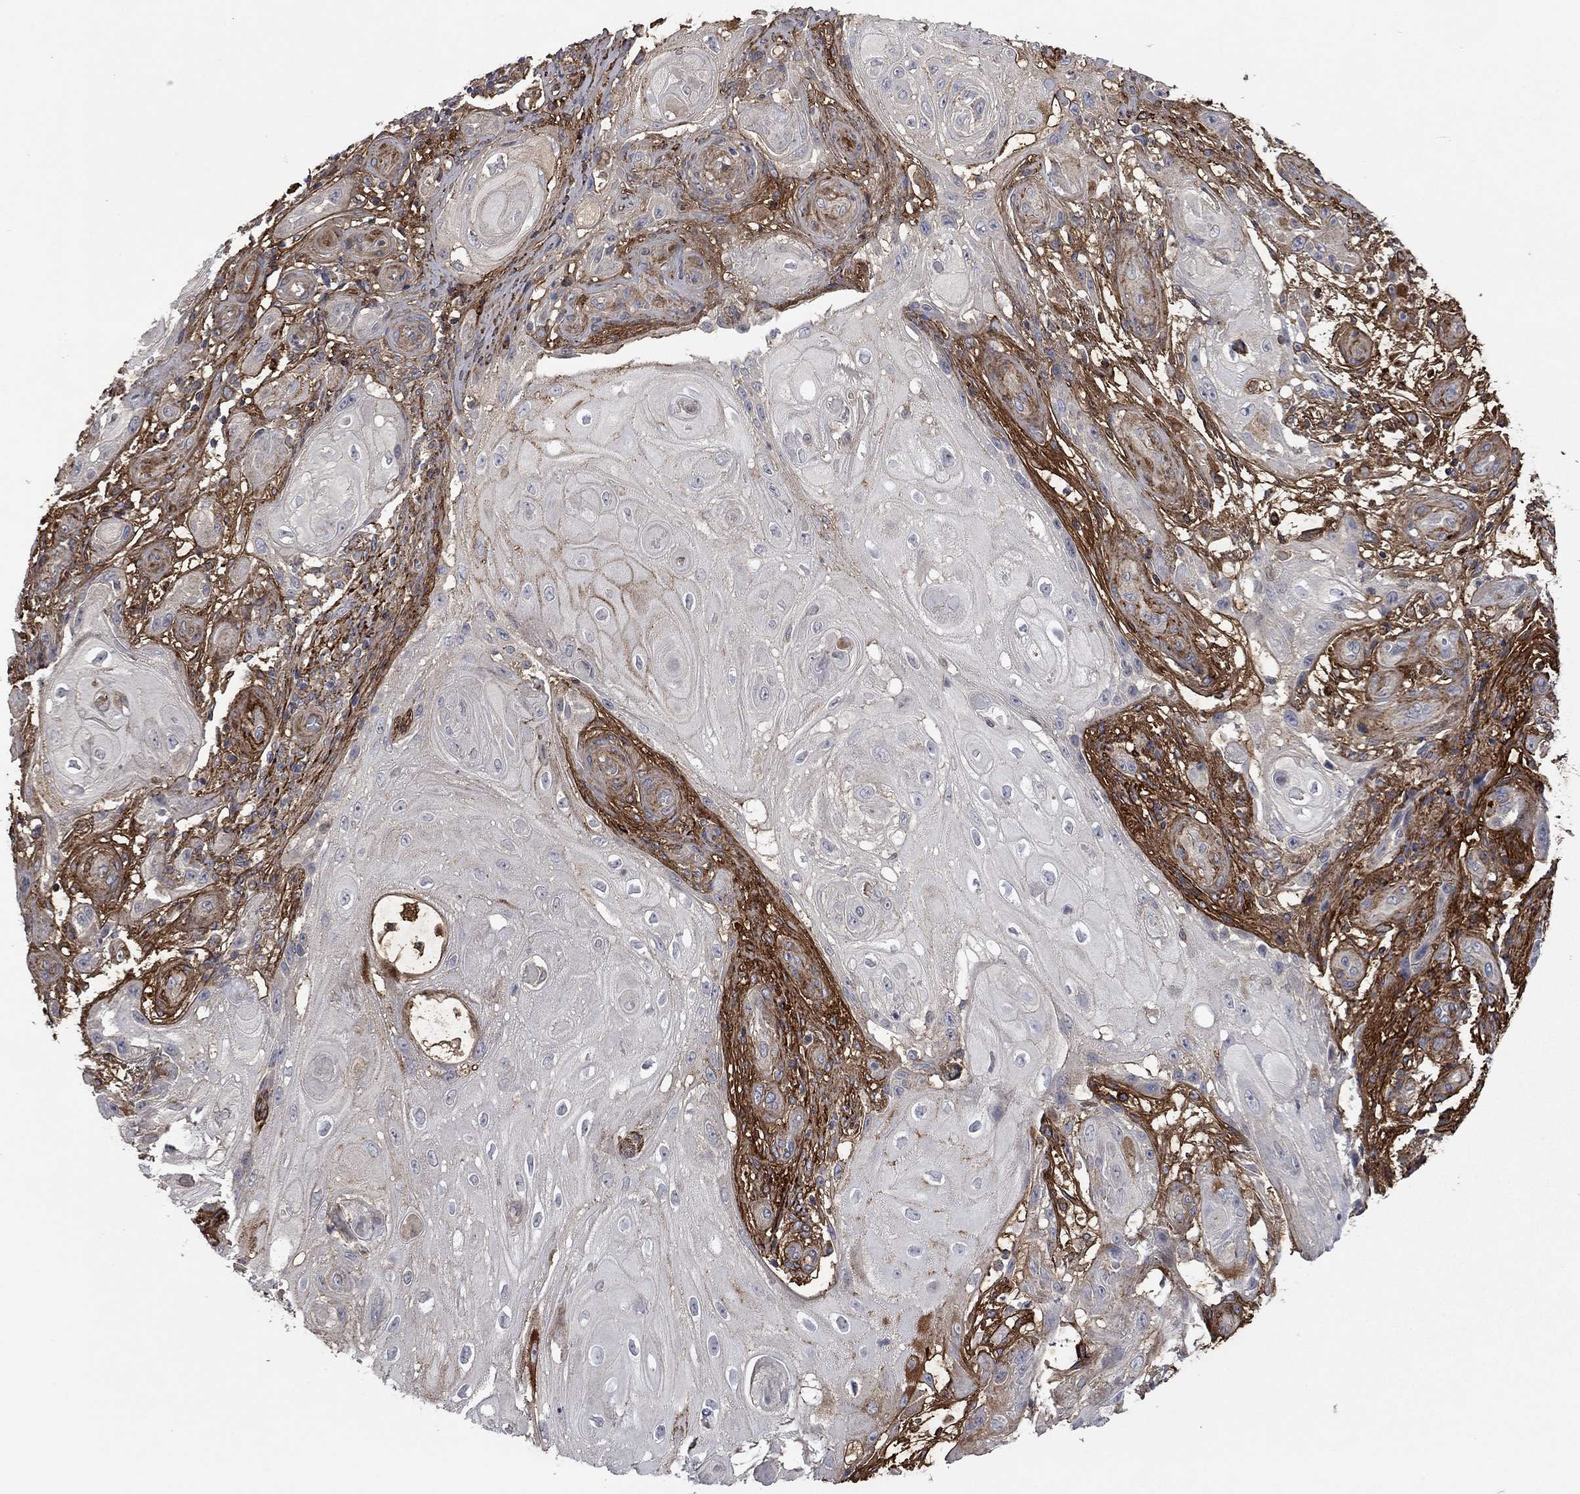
{"staining": {"intensity": "strong", "quantity": "<25%", "location": "cytoplasmic/membranous"}, "tissue": "skin cancer", "cell_type": "Tumor cells", "image_type": "cancer", "snomed": [{"axis": "morphology", "description": "Squamous cell carcinoma, NOS"}, {"axis": "topography", "description": "Skin"}], "caption": "This image exhibits skin squamous cell carcinoma stained with immunohistochemistry (IHC) to label a protein in brown. The cytoplasmic/membranous of tumor cells show strong positivity for the protein. Nuclei are counter-stained blue.", "gene": "VCAN", "patient": {"sex": "male", "age": 62}}